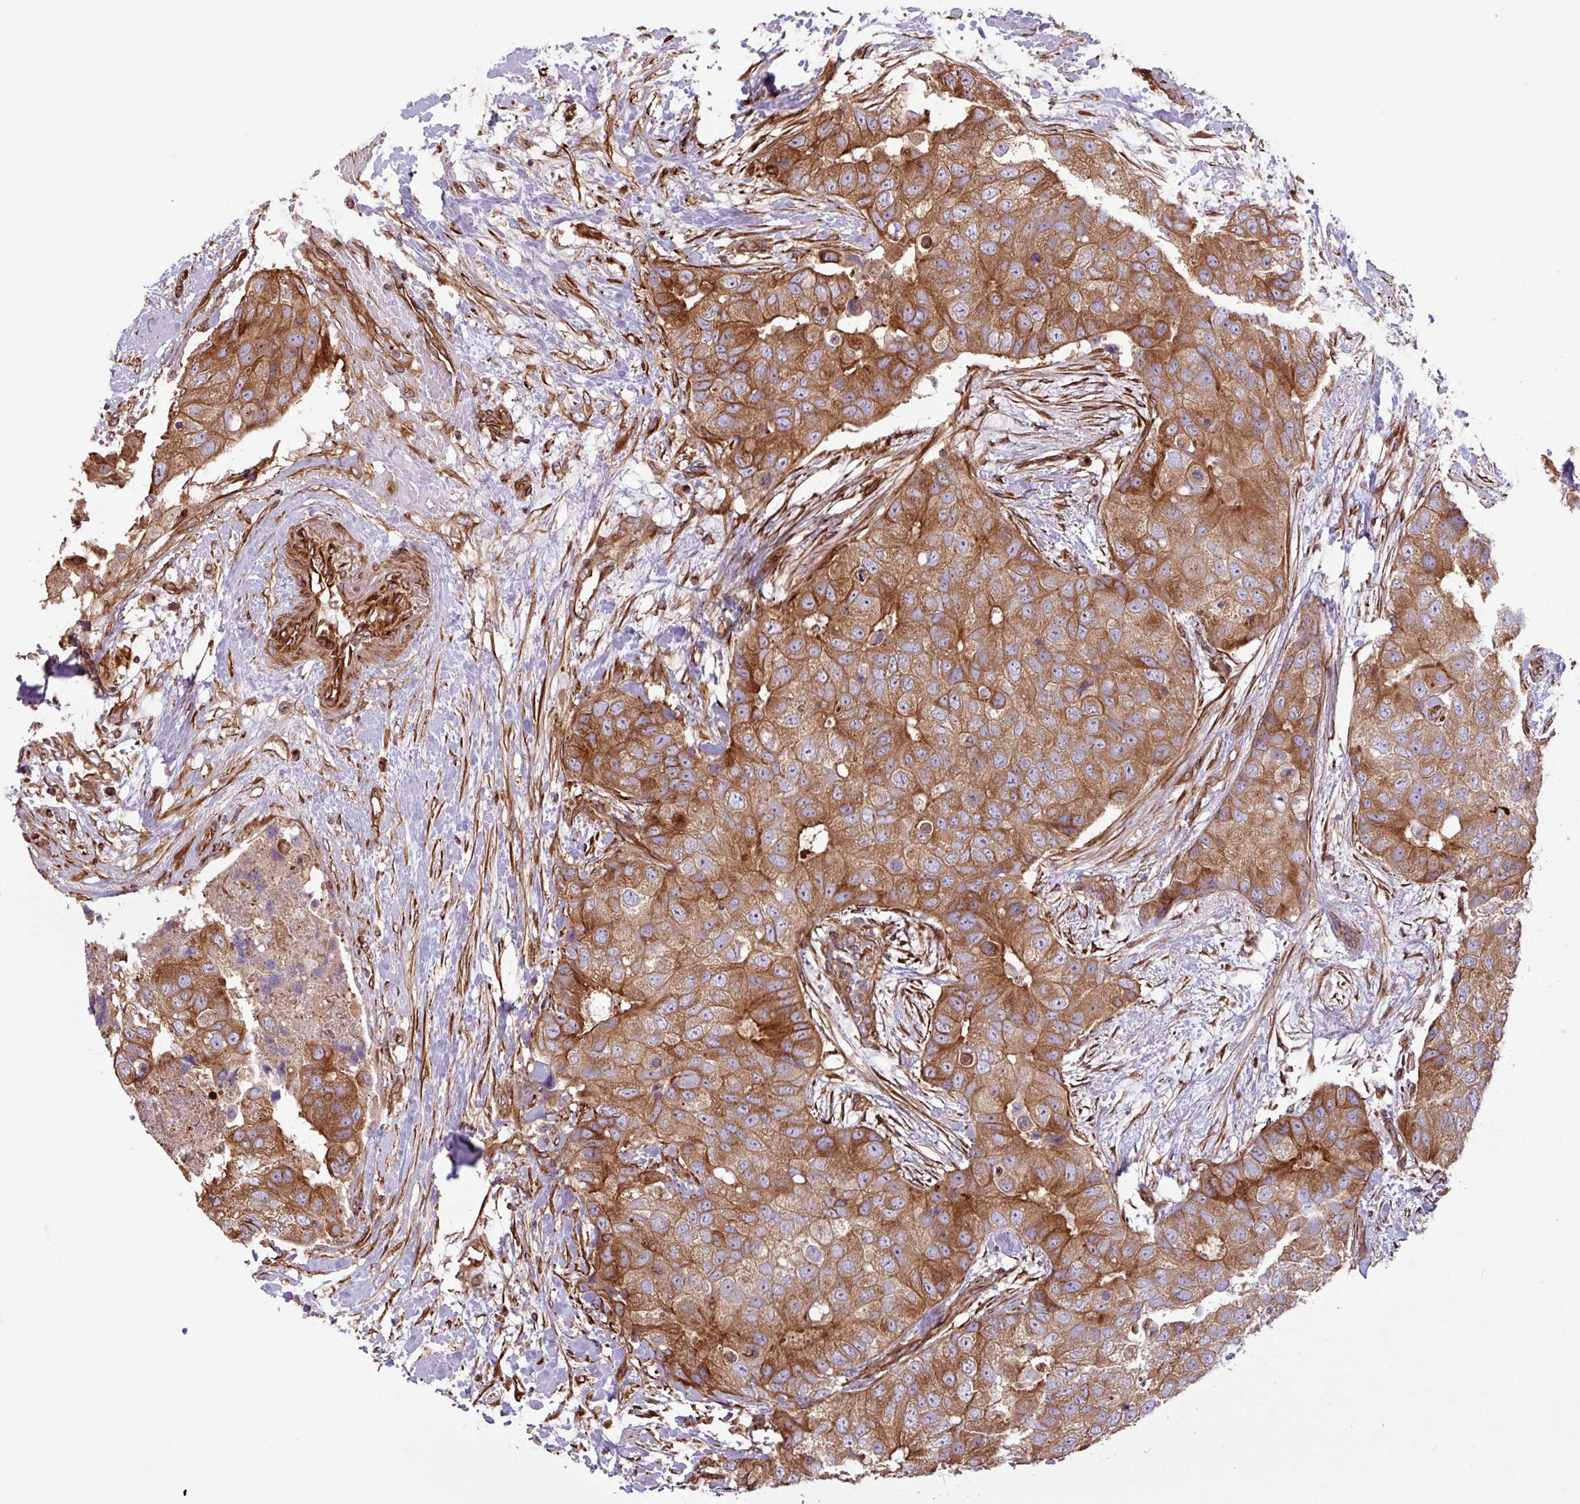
{"staining": {"intensity": "strong", "quantity": ">75%", "location": "cytoplasmic/membranous"}, "tissue": "breast cancer", "cell_type": "Tumor cells", "image_type": "cancer", "snomed": [{"axis": "morphology", "description": "Duct carcinoma"}, {"axis": "topography", "description": "Breast"}], "caption": "Immunohistochemical staining of human breast cancer demonstrates strong cytoplasmic/membranous protein staining in about >75% of tumor cells.", "gene": "ZNF300", "patient": {"sex": "female", "age": 62}}